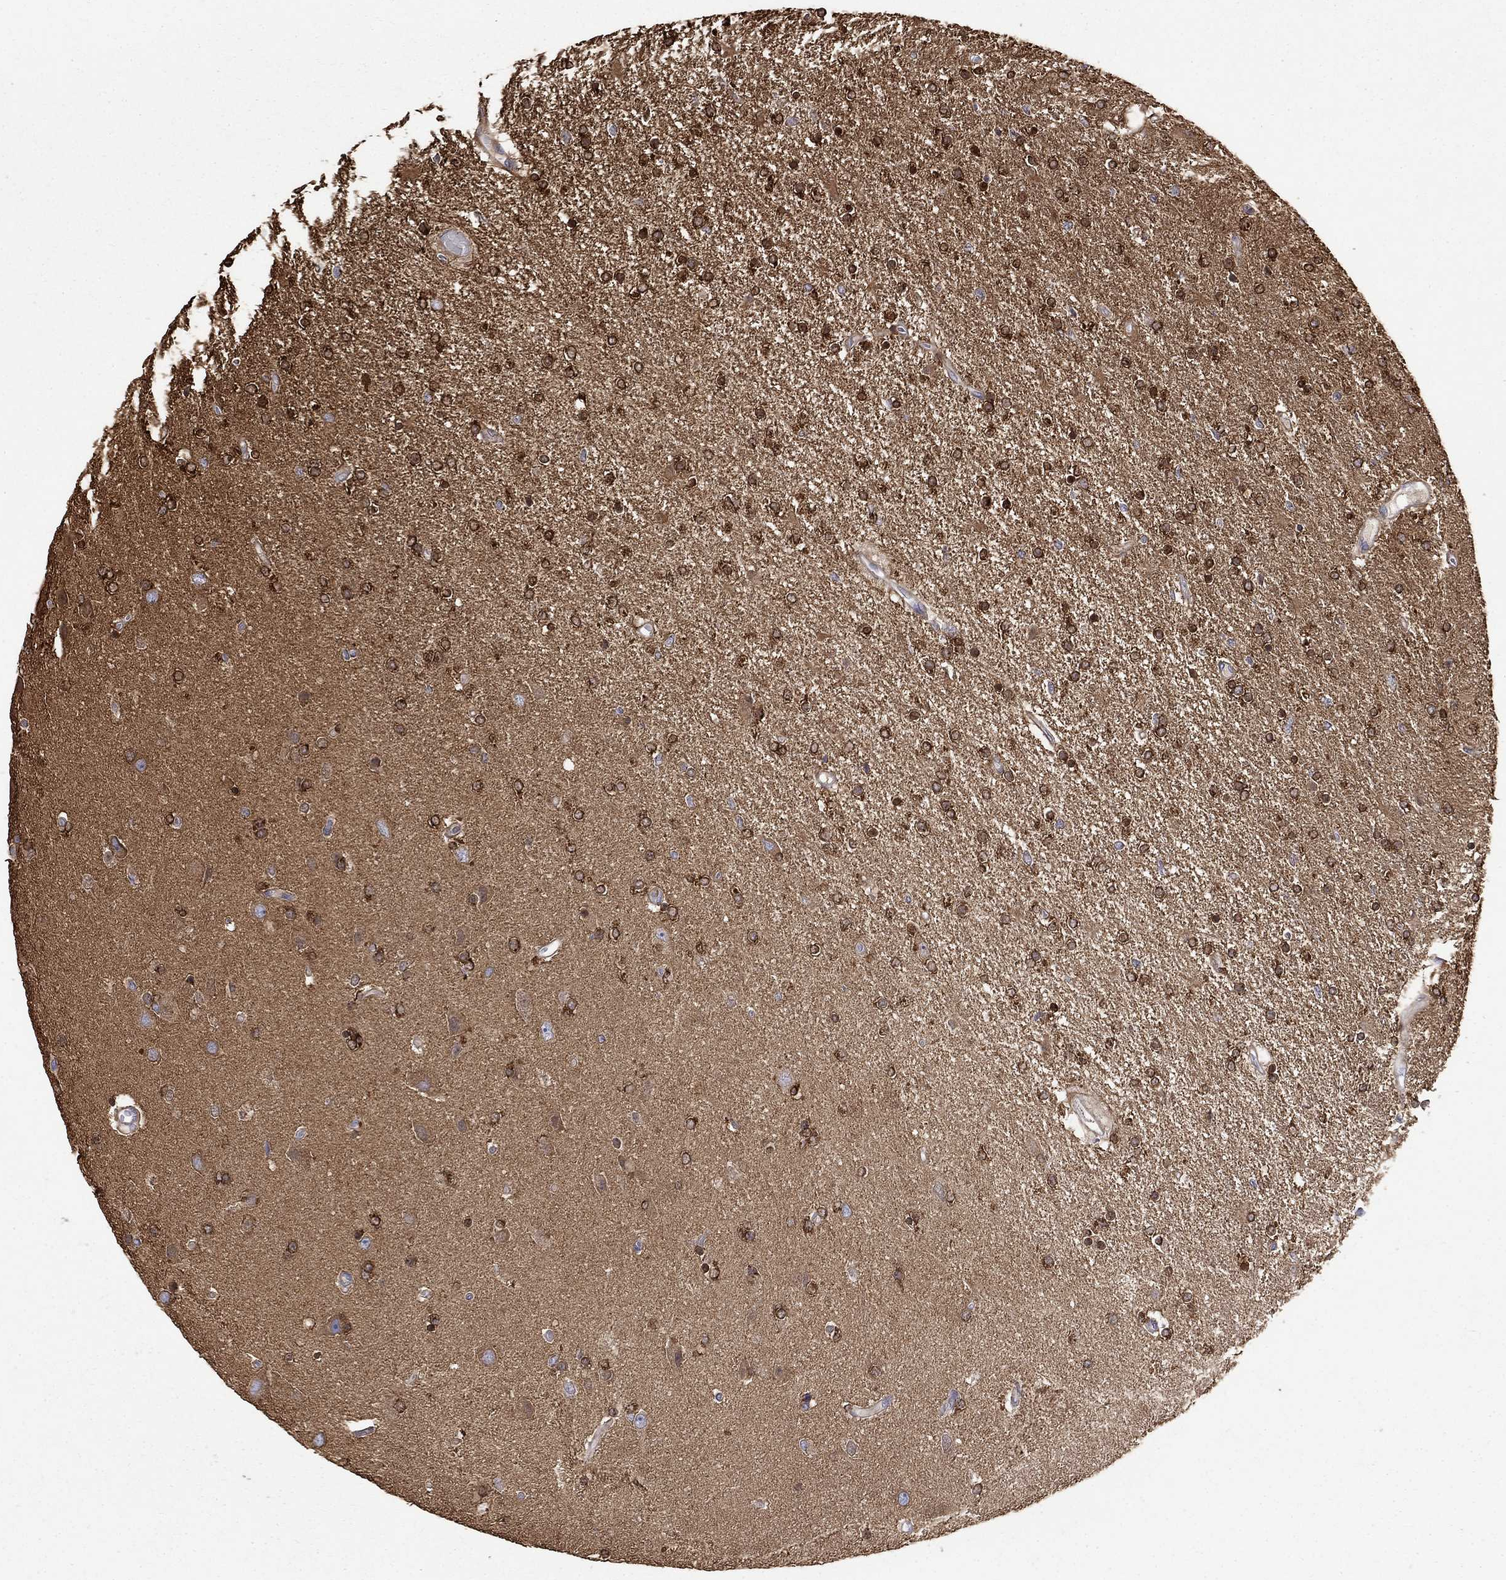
{"staining": {"intensity": "strong", "quantity": ">75%", "location": "cytoplasmic/membranous"}, "tissue": "glioma", "cell_type": "Tumor cells", "image_type": "cancer", "snomed": [{"axis": "morphology", "description": "Glioma, malignant, High grade"}, {"axis": "topography", "description": "Cerebral cortex"}], "caption": "Immunohistochemical staining of glioma displays high levels of strong cytoplasmic/membranous protein staining in about >75% of tumor cells. Immunohistochemistry (ihc) stains the protein in brown and the nuclei are stained blue.", "gene": "DPYSL2", "patient": {"sex": "male", "age": 70}}